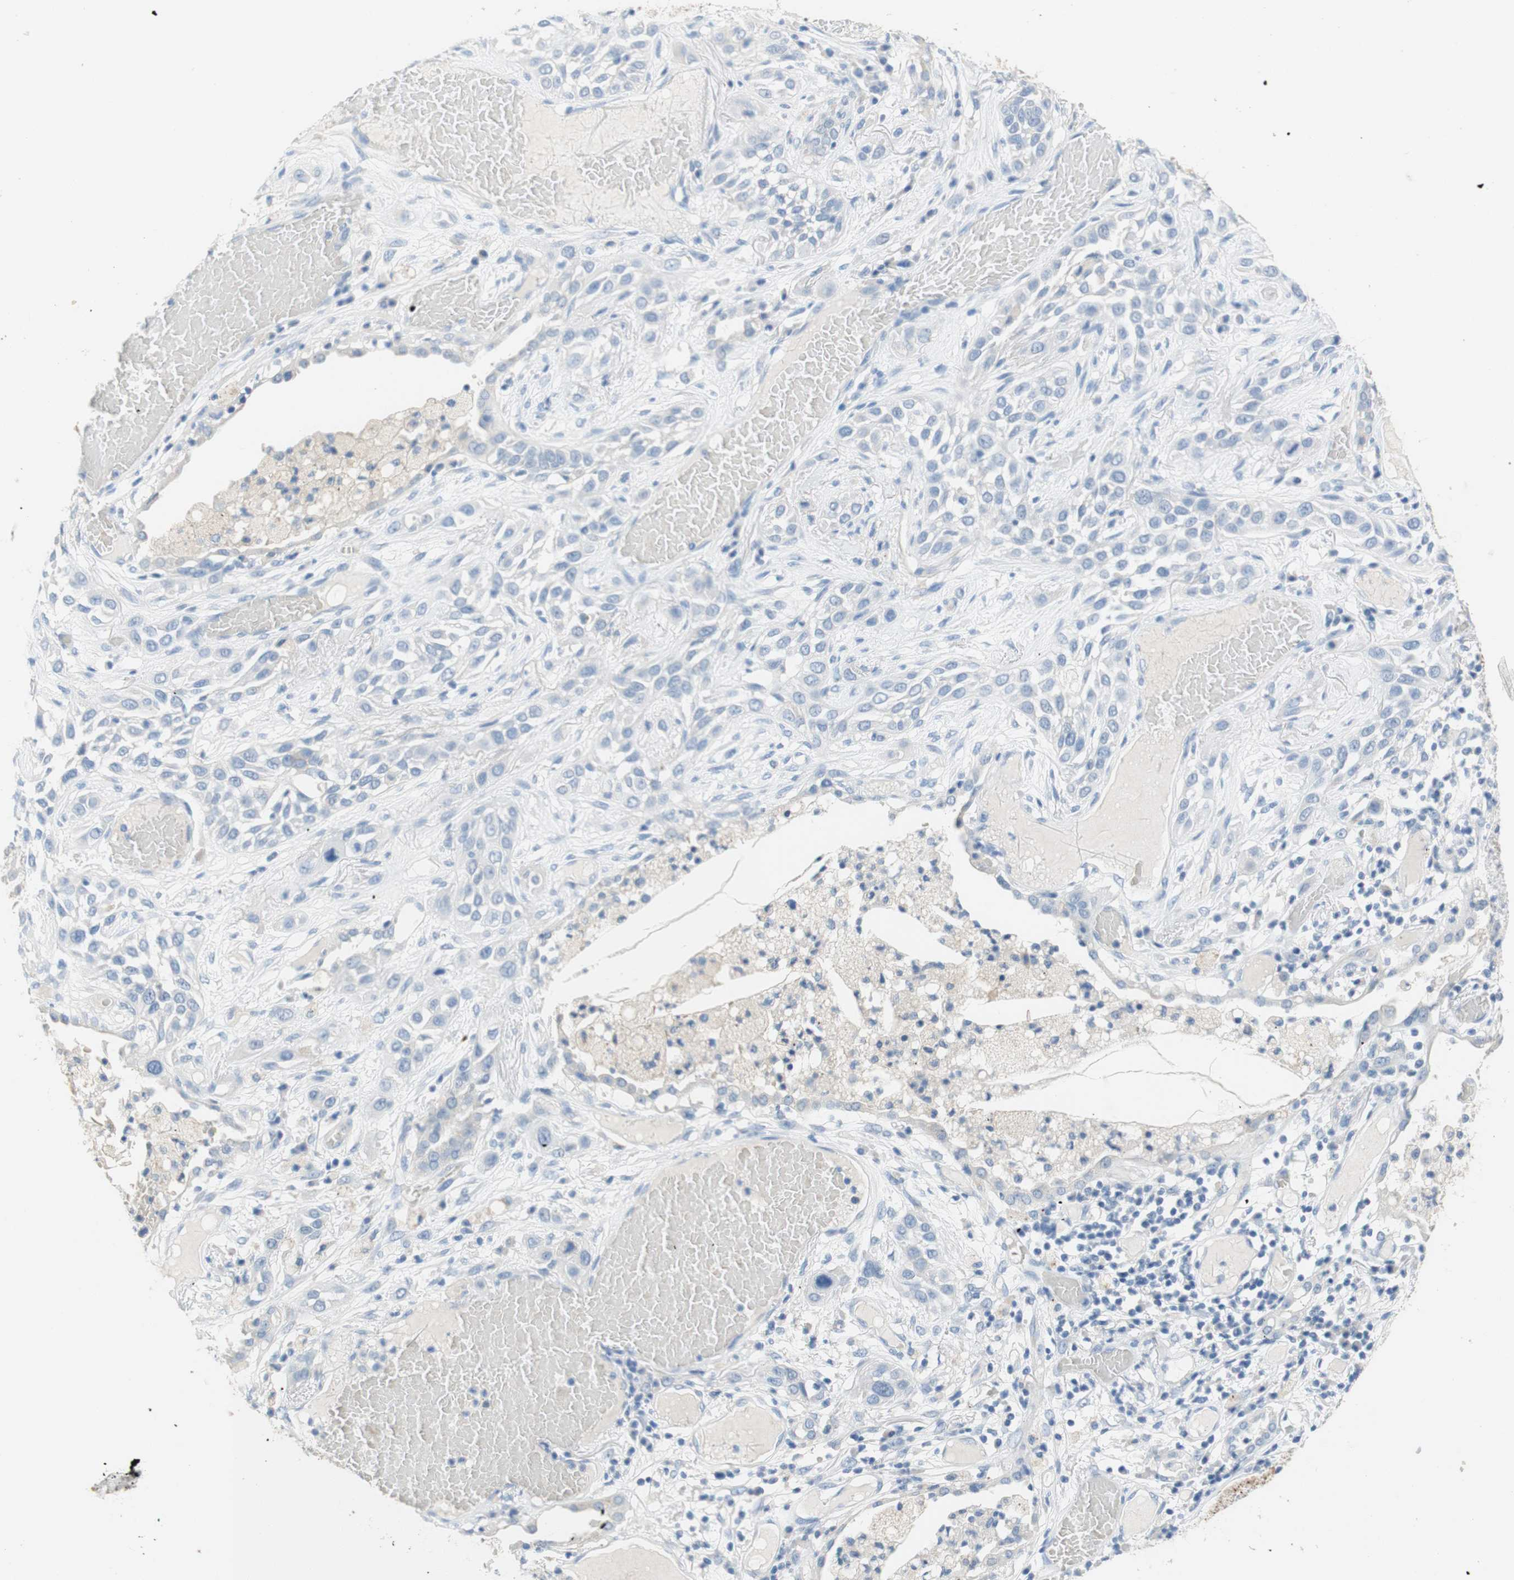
{"staining": {"intensity": "negative", "quantity": "none", "location": "none"}, "tissue": "lung cancer", "cell_type": "Tumor cells", "image_type": "cancer", "snomed": [{"axis": "morphology", "description": "Squamous cell carcinoma, NOS"}, {"axis": "topography", "description": "Lung"}], "caption": "Human squamous cell carcinoma (lung) stained for a protein using immunohistochemistry reveals no staining in tumor cells.", "gene": "POLR2J3", "patient": {"sex": "male", "age": 71}}